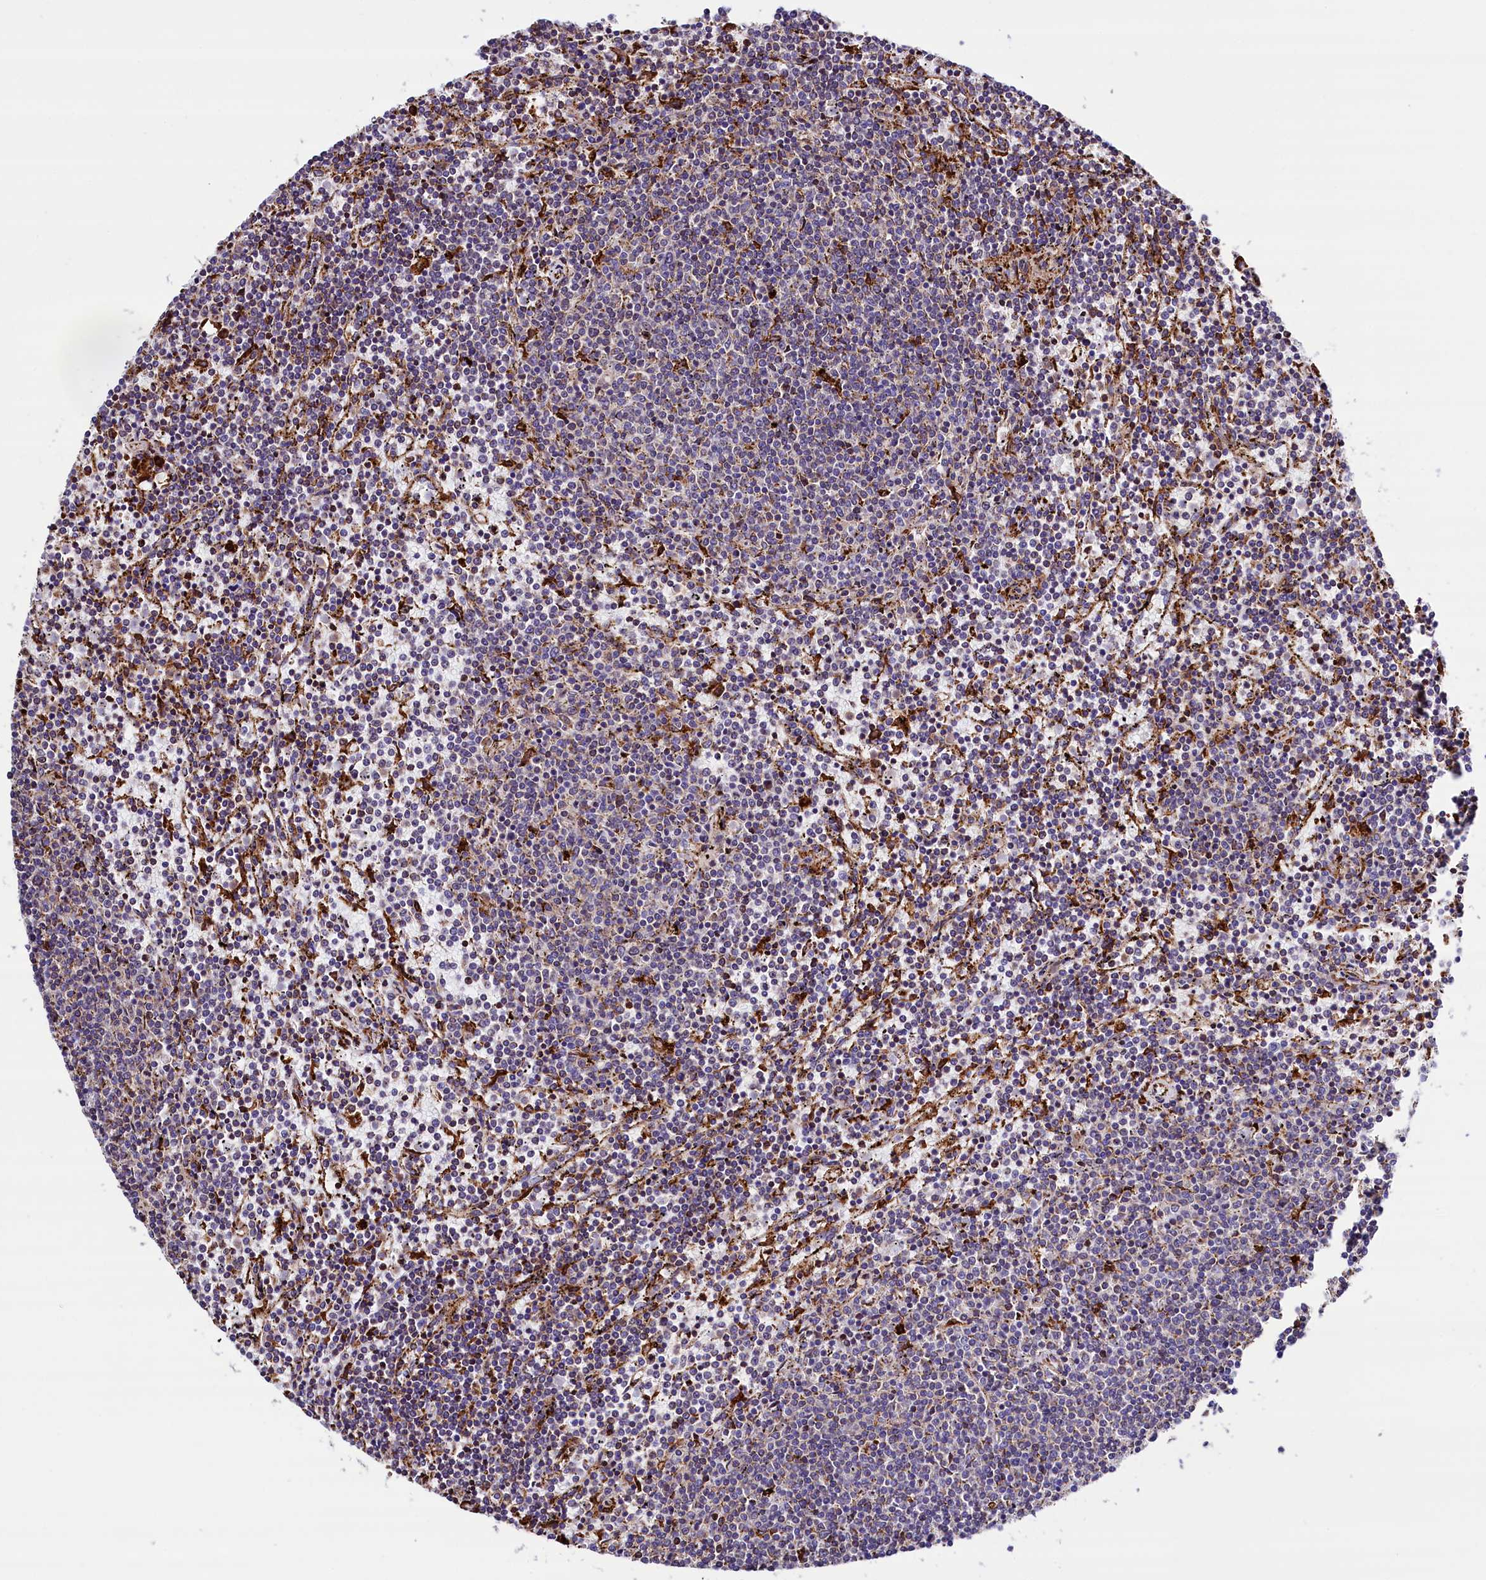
{"staining": {"intensity": "negative", "quantity": "none", "location": "none"}, "tissue": "lymphoma", "cell_type": "Tumor cells", "image_type": "cancer", "snomed": [{"axis": "morphology", "description": "Malignant lymphoma, non-Hodgkin's type, Low grade"}, {"axis": "topography", "description": "Spleen"}], "caption": "This micrograph is of lymphoma stained with immunohistochemistry (IHC) to label a protein in brown with the nuclei are counter-stained blue. There is no expression in tumor cells.", "gene": "CMTR2", "patient": {"sex": "female", "age": 50}}